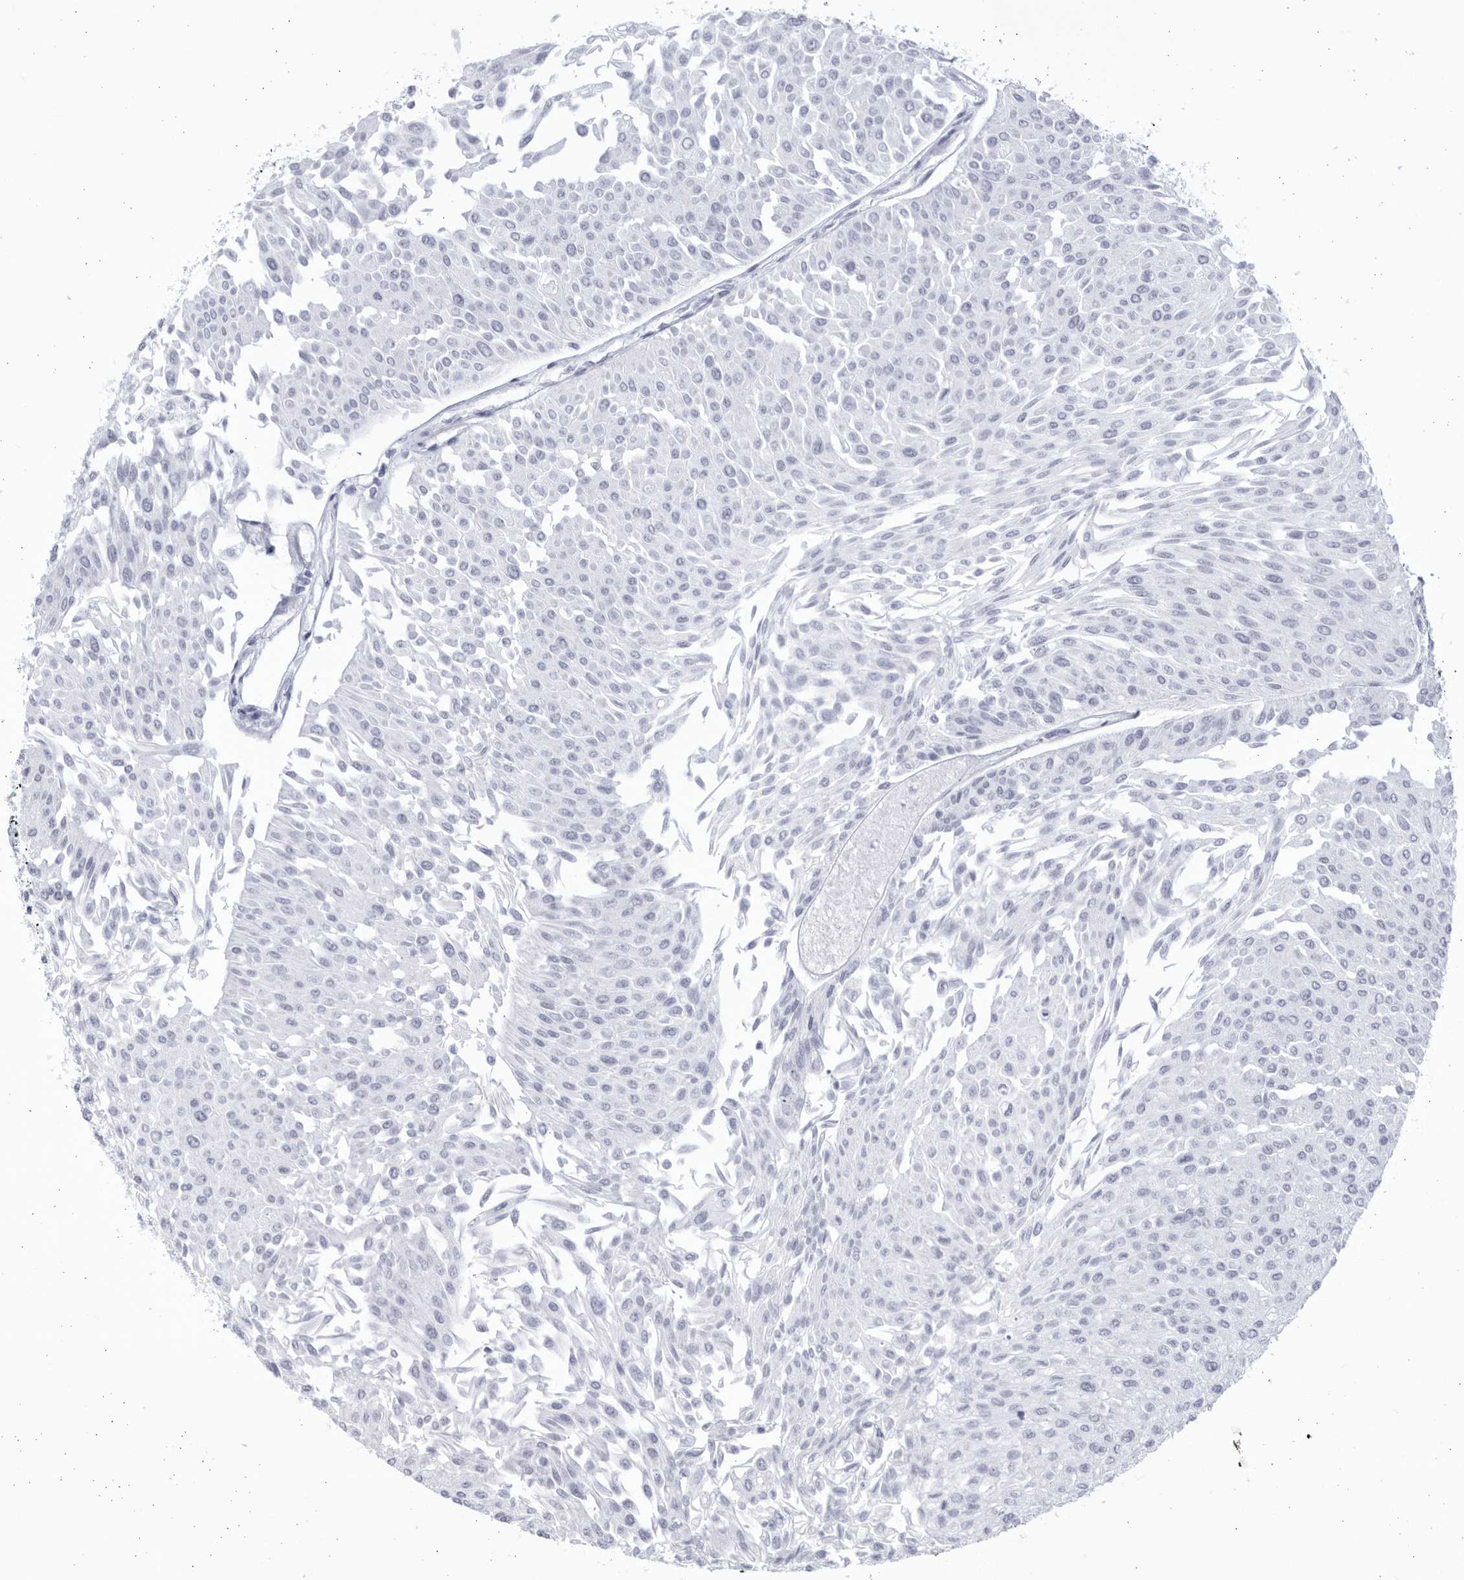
{"staining": {"intensity": "negative", "quantity": "none", "location": "none"}, "tissue": "urothelial cancer", "cell_type": "Tumor cells", "image_type": "cancer", "snomed": [{"axis": "morphology", "description": "Urothelial carcinoma, Low grade"}, {"axis": "topography", "description": "Urinary bladder"}], "caption": "The immunohistochemistry (IHC) histopathology image has no significant expression in tumor cells of urothelial carcinoma (low-grade) tissue.", "gene": "CCDC181", "patient": {"sex": "male", "age": 67}}